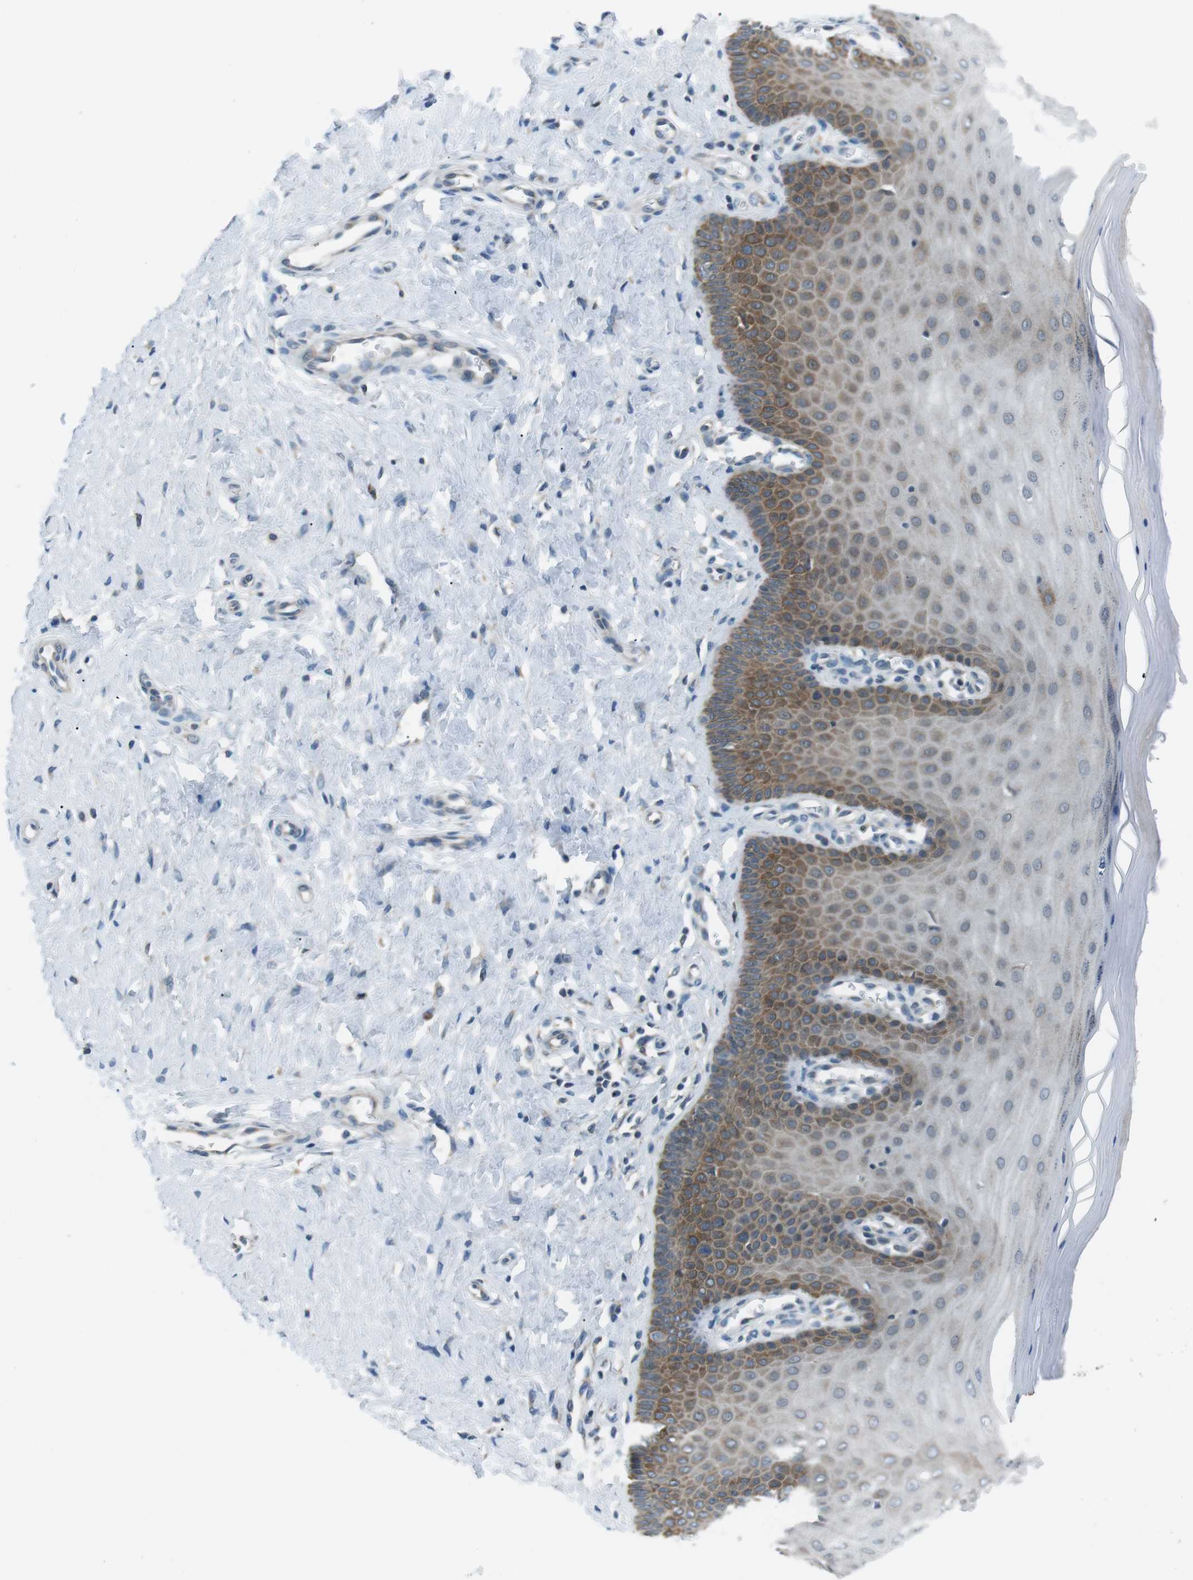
{"staining": {"intensity": "moderate", "quantity": "25%-75%", "location": "cytoplasmic/membranous"}, "tissue": "cervix", "cell_type": "Squamous epithelial cells", "image_type": "normal", "snomed": [{"axis": "morphology", "description": "Normal tissue, NOS"}, {"axis": "topography", "description": "Cervix"}], "caption": "Brown immunohistochemical staining in normal human cervix demonstrates moderate cytoplasmic/membranous staining in approximately 25%-75% of squamous epithelial cells. (Stains: DAB (3,3'-diaminobenzidine) in brown, nuclei in blue, Microscopy: brightfield microscopy at high magnification).", "gene": "FAM3B", "patient": {"sex": "female", "age": 55}}